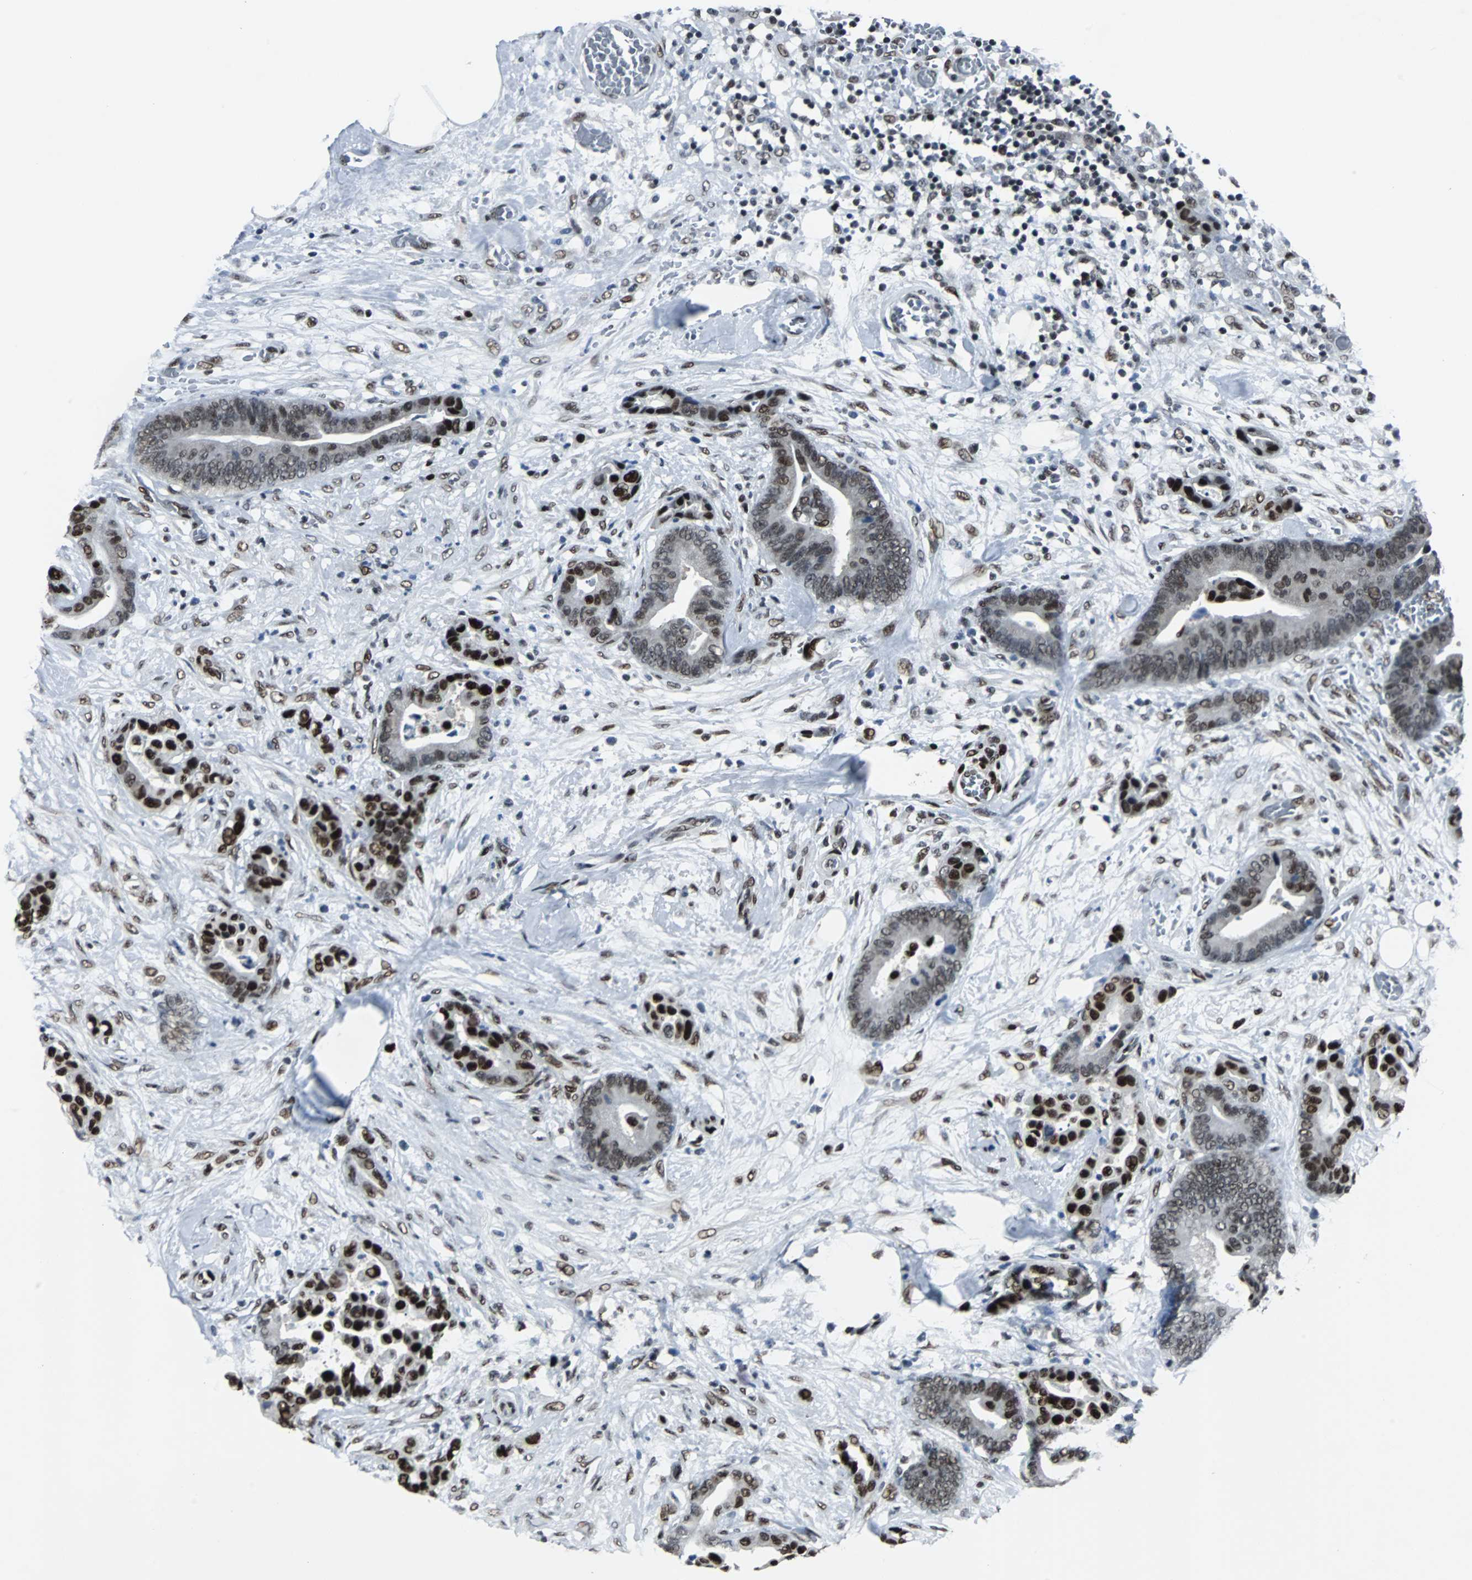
{"staining": {"intensity": "strong", "quantity": ">75%", "location": "nuclear"}, "tissue": "colorectal cancer", "cell_type": "Tumor cells", "image_type": "cancer", "snomed": [{"axis": "morphology", "description": "Adenocarcinoma, NOS"}, {"axis": "topography", "description": "Colon"}], "caption": "A brown stain labels strong nuclear expression of a protein in colorectal cancer tumor cells. The staining was performed using DAB, with brown indicating positive protein expression. Nuclei are stained blue with hematoxylin.", "gene": "MEF2D", "patient": {"sex": "male", "age": 82}}